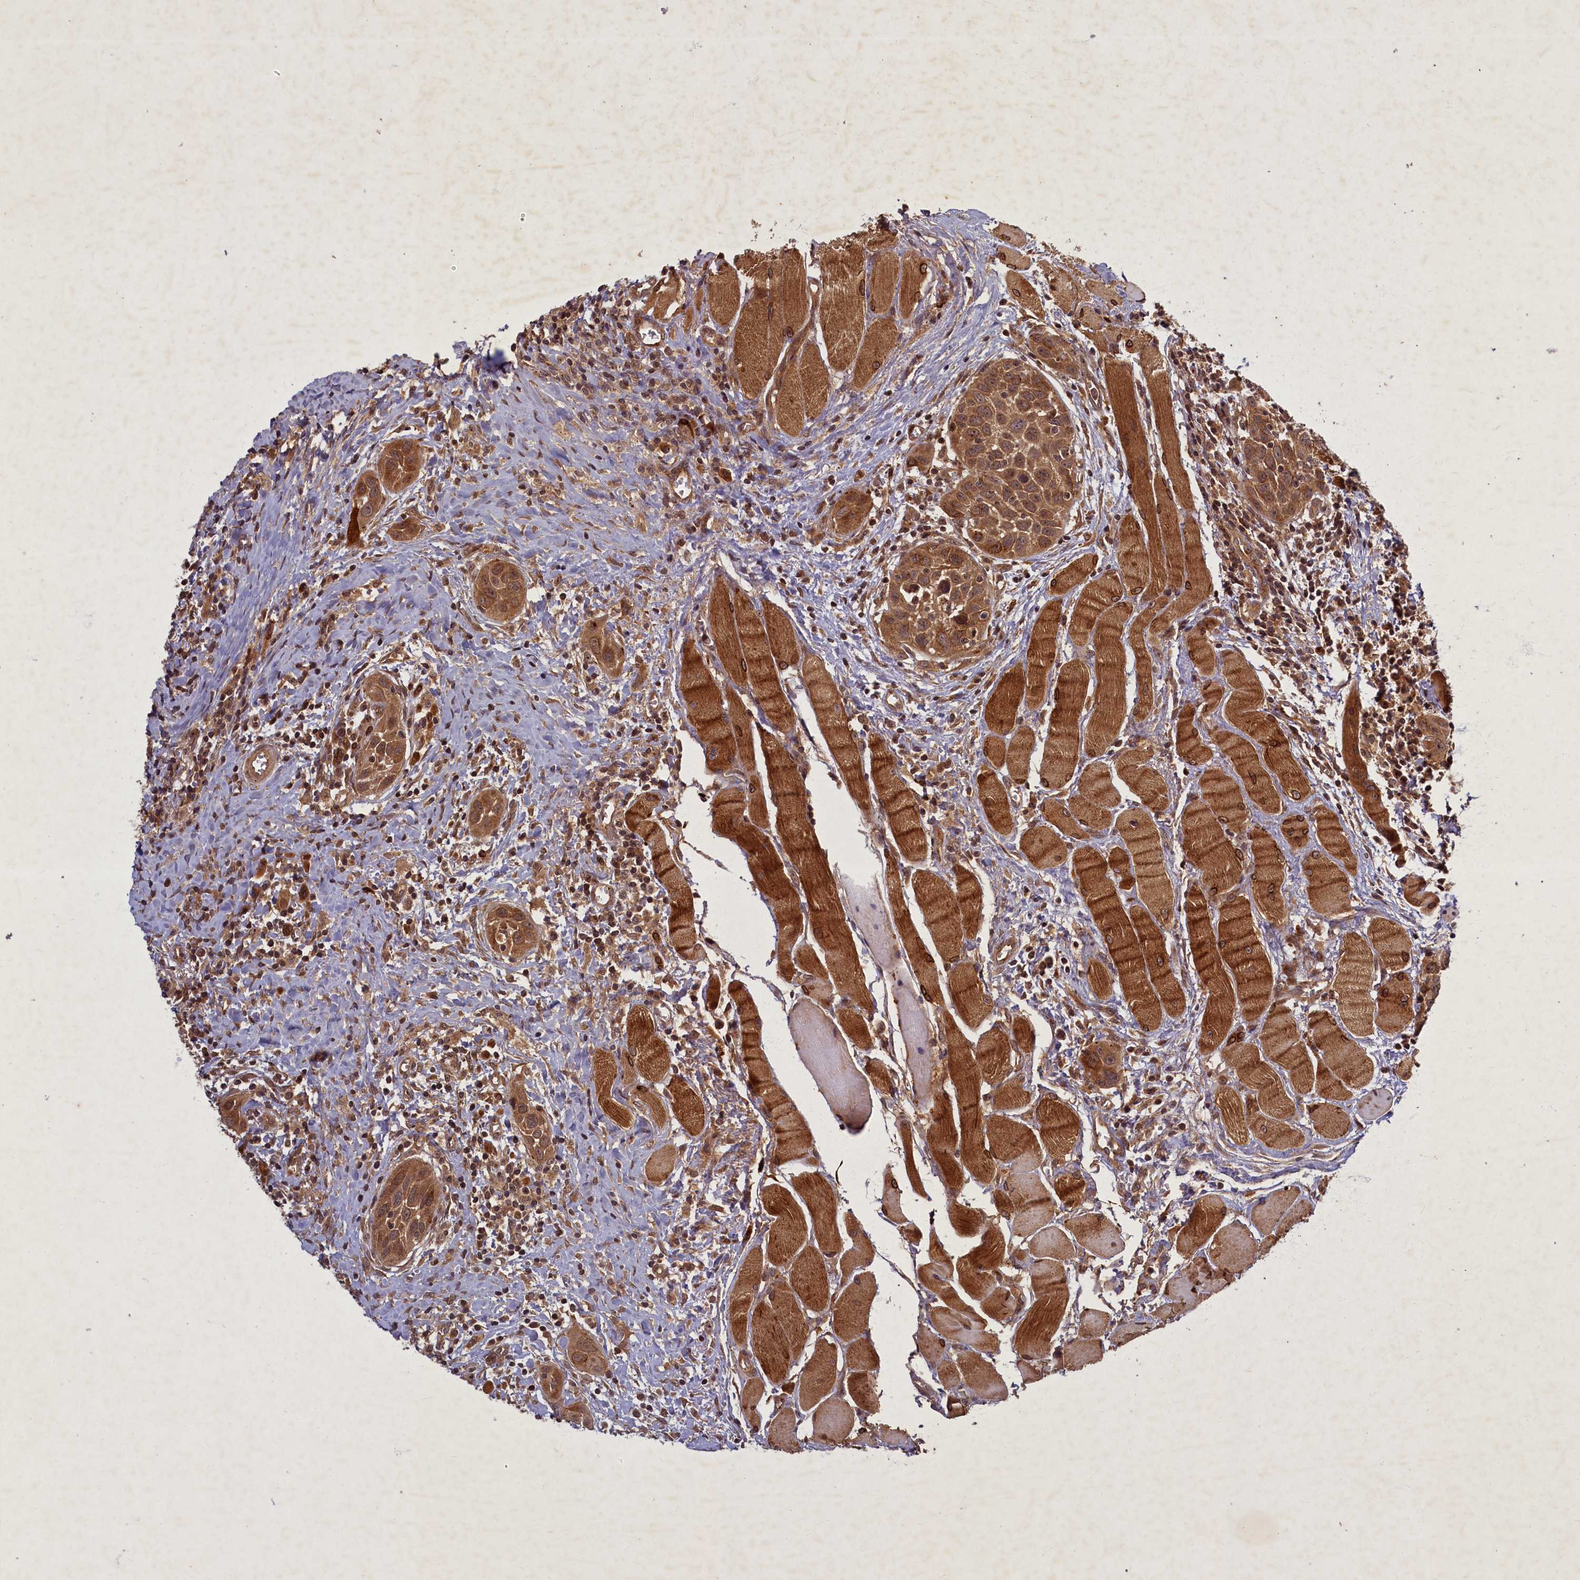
{"staining": {"intensity": "moderate", "quantity": ">75%", "location": "cytoplasmic/membranous,nuclear"}, "tissue": "head and neck cancer", "cell_type": "Tumor cells", "image_type": "cancer", "snomed": [{"axis": "morphology", "description": "Squamous cell carcinoma, NOS"}, {"axis": "topography", "description": "Oral tissue"}, {"axis": "topography", "description": "Head-Neck"}], "caption": "Immunohistochemical staining of human head and neck squamous cell carcinoma displays medium levels of moderate cytoplasmic/membranous and nuclear positivity in approximately >75% of tumor cells.", "gene": "BICD1", "patient": {"sex": "female", "age": 50}}